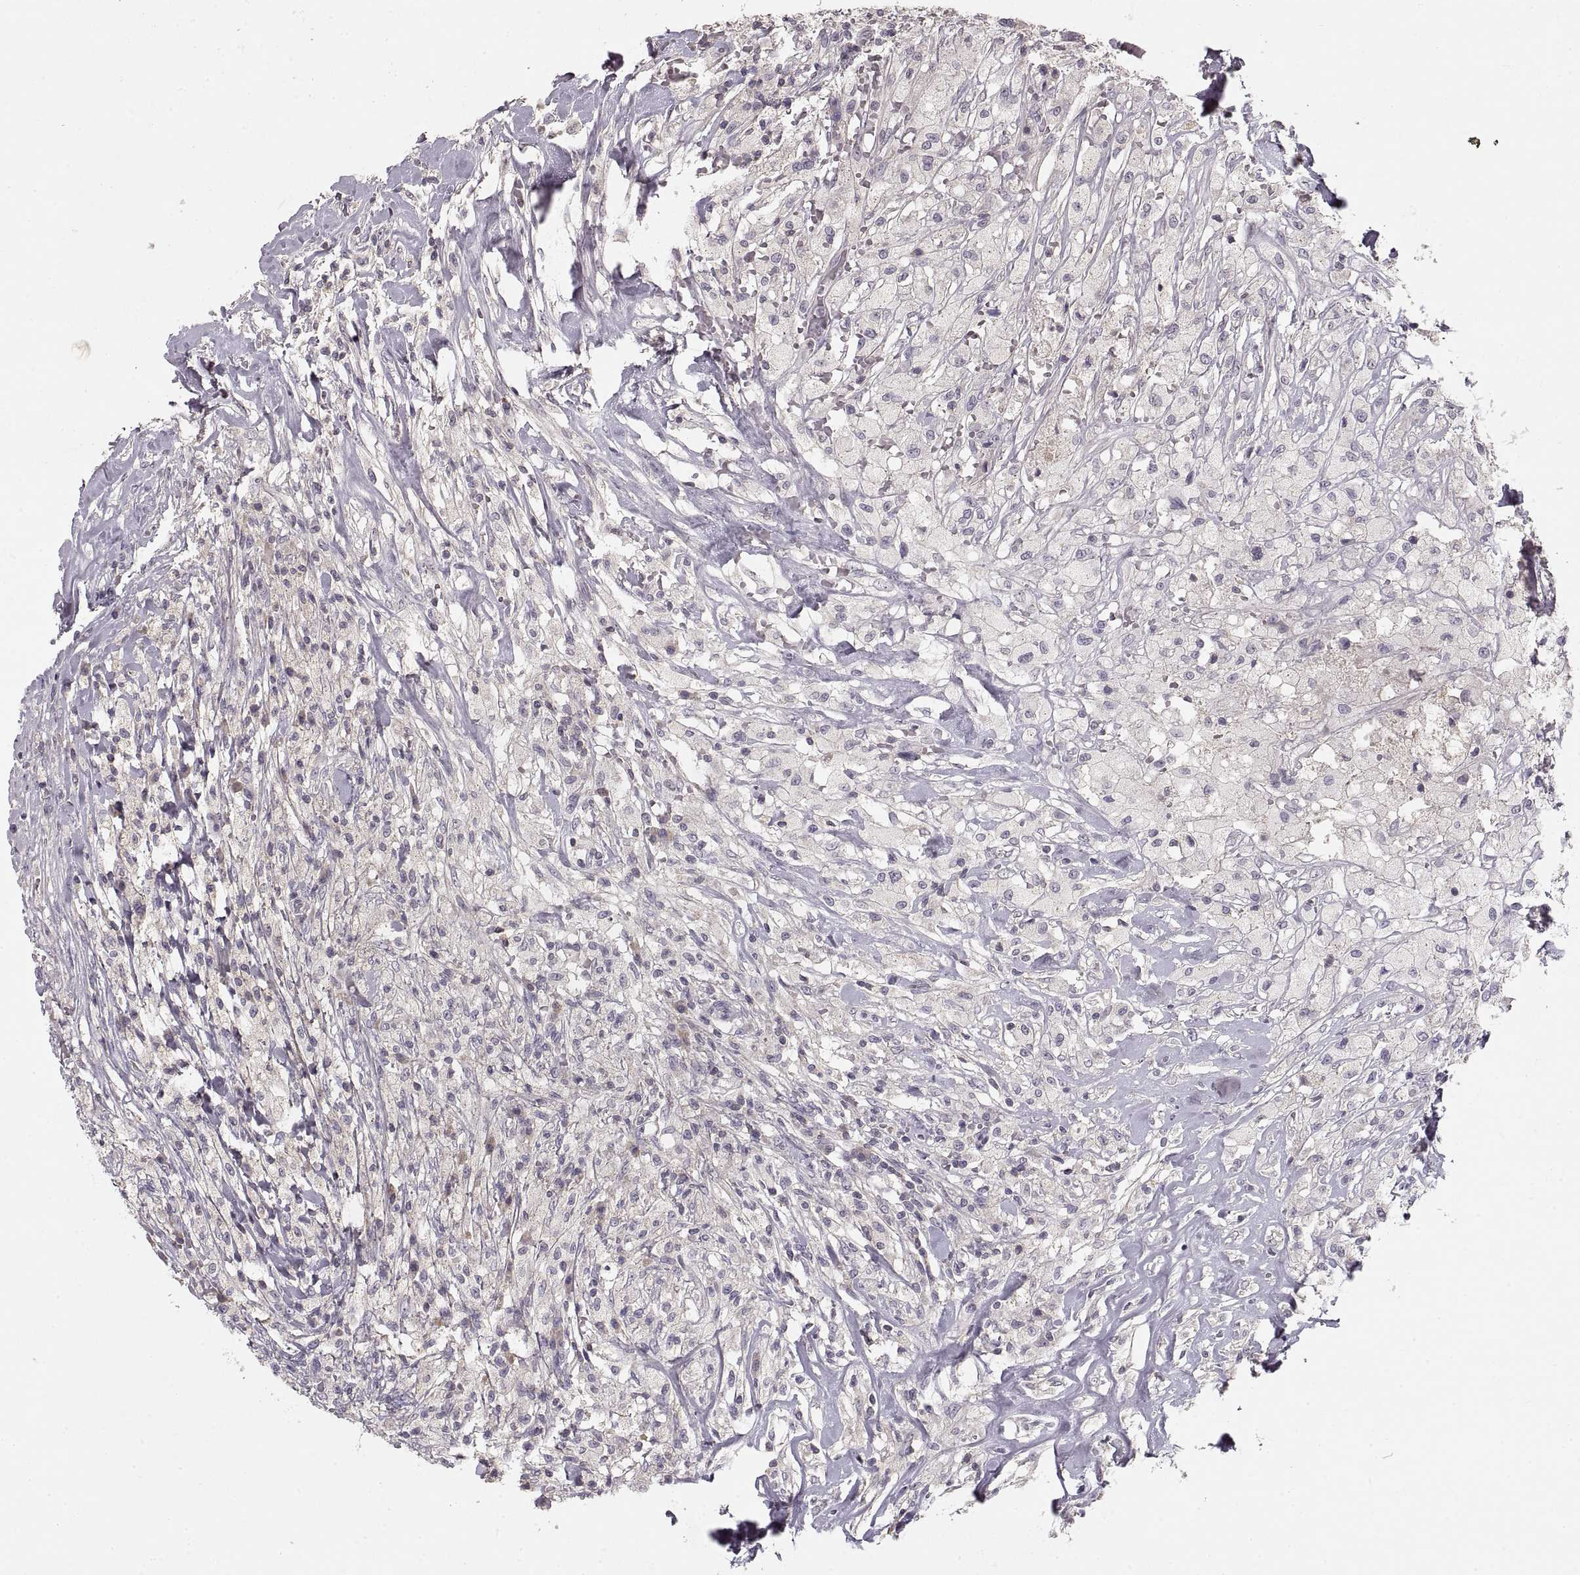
{"staining": {"intensity": "negative", "quantity": "none", "location": "none"}, "tissue": "testis cancer", "cell_type": "Tumor cells", "image_type": "cancer", "snomed": [{"axis": "morphology", "description": "Necrosis, NOS"}, {"axis": "morphology", "description": "Carcinoma, Embryonal, NOS"}, {"axis": "topography", "description": "Testis"}], "caption": "IHC image of testis cancer (embryonal carcinoma) stained for a protein (brown), which reveals no staining in tumor cells. (Brightfield microscopy of DAB (3,3'-diaminobenzidine) immunohistochemistry at high magnification).", "gene": "ADAM11", "patient": {"sex": "male", "age": 19}}